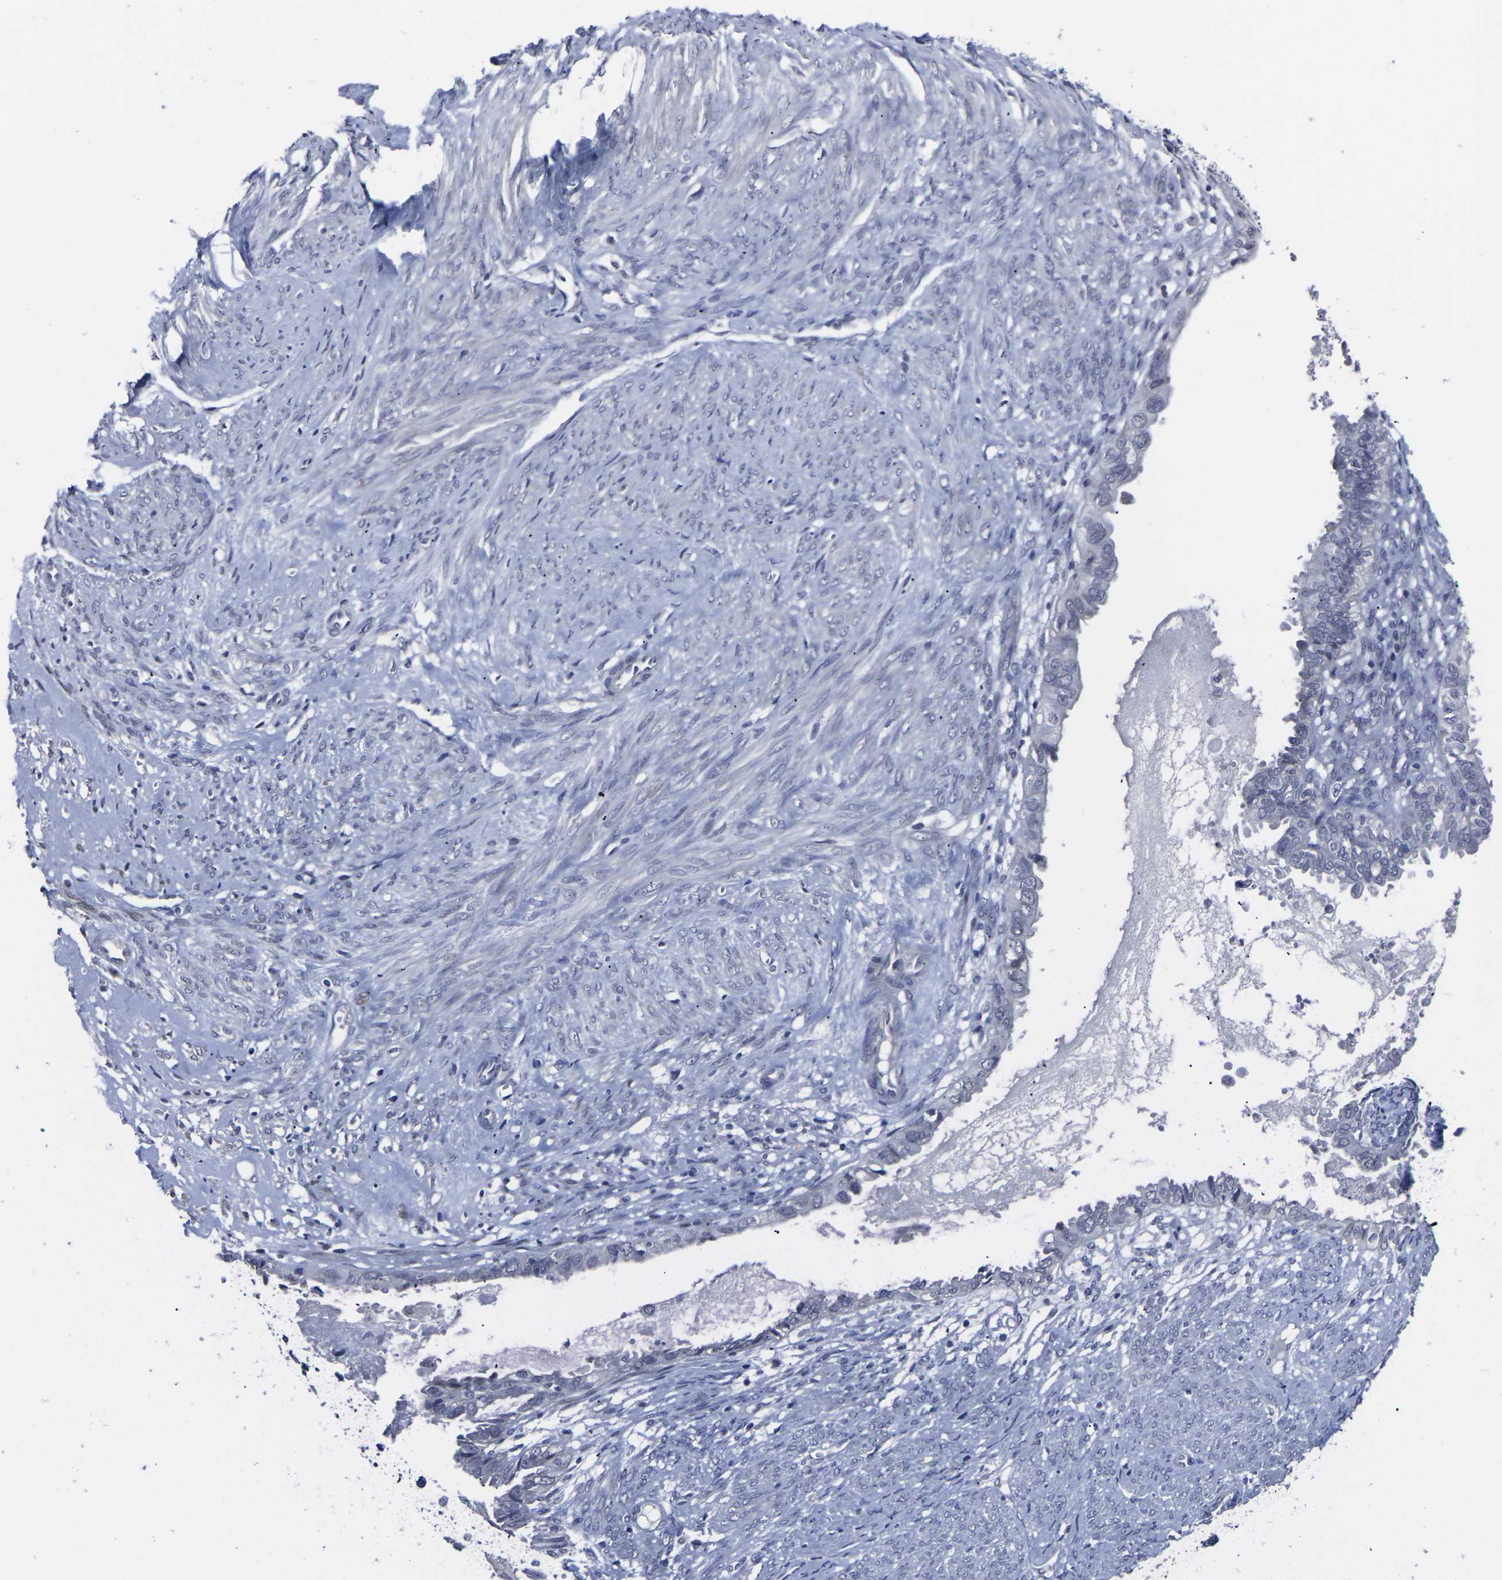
{"staining": {"intensity": "negative", "quantity": "none", "location": "none"}, "tissue": "cervical cancer", "cell_type": "Tumor cells", "image_type": "cancer", "snomed": [{"axis": "morphology", "description": "Normal tissue, NOS"}, {"axis": "morphology", "description": "Adenocarcinoma, NOS"}, {"axis": "topography", "description": "Cervix"}, {"axis": "topography", "description": "Endometrium"}], "caption": "IHC histopathology image of neoplastic tissue: human cervical adenocarcinoma stained with DAB exhibits no significant protein staining in tumor cells.", "gene": "MSANTD4", "patient": {"sex": "female", "age": 86}}